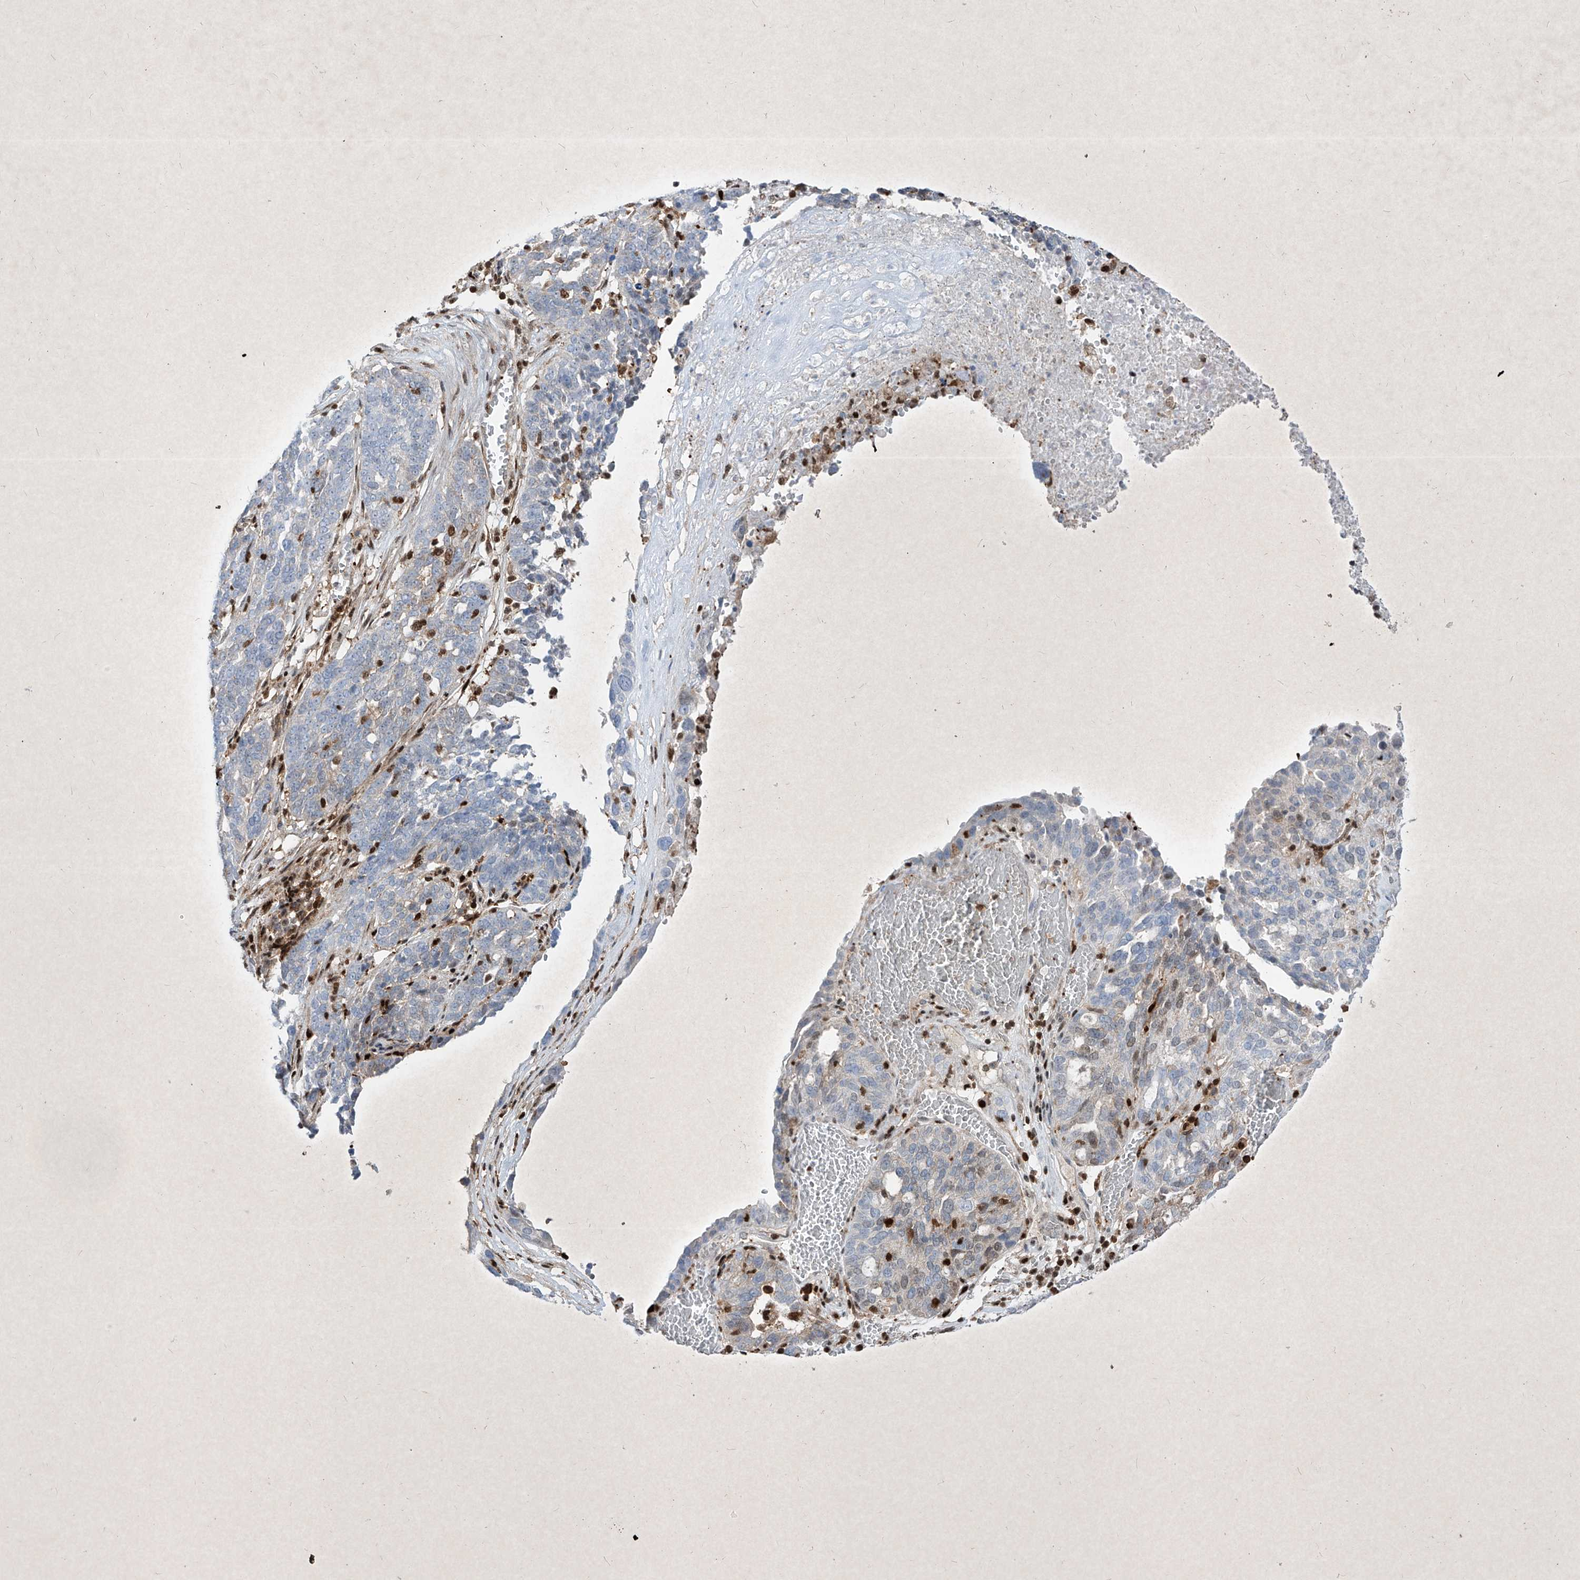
{"staining": {"intensity": "weak", "quantity": "<25%", "location": "cytoplasmic/membranous"}, "tissue": "ovarian cancer", "cell_type": "Tumor cells", "image_type": "cancer", "snomed": [{"axis": "morphology", "description": "Cystadenocarcinoma, serous, NOS"}, {"axis": "topography", "description": "Ovary"}], "caption": "A high-resolution micrograph shows immunohistochemistry staining of ovarian serous cystadenocarcinoma, which reveals no significant expression in tumor cells. (Brightfield microscopy of DAB immunohistochemistry at high magnification).", "gene": "PSMB10", "patient": {"sex": "female", "age": 59}}